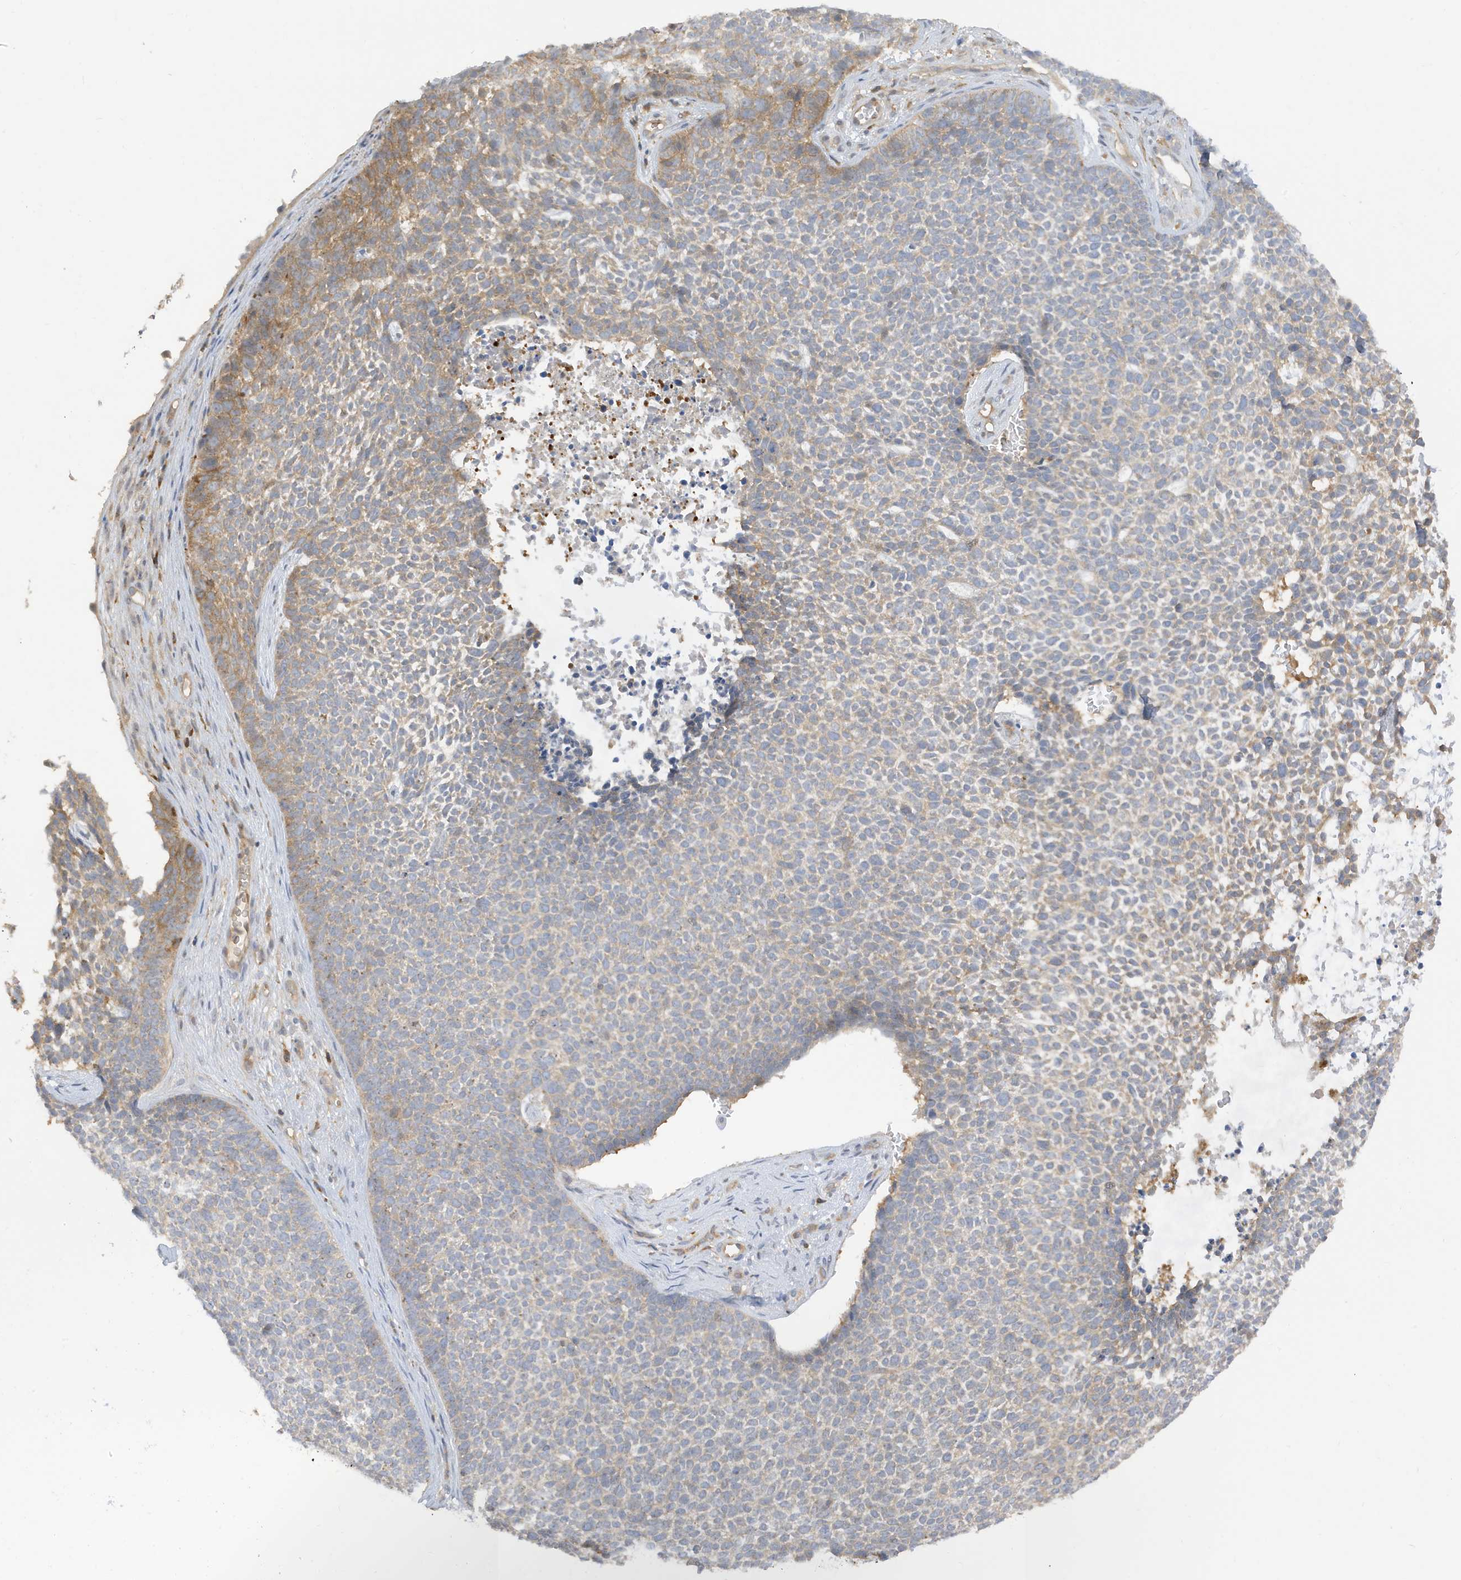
{"staining": {"intensity": "moderate", "quantity": "<25%", "location": "cytoplasmic/membranous"}, "tissue": "skin cancer", "cell_type": "Tumor cells", "image_type": "cancer", "snomed": [{"axis": "morphology", "description": "Basal cell carcinoma"}, {"axis": "topography", "description": "Skin"}], "caption": "The immunohistochemical stain shows moderate cytoplasmic/membranous expression in tumor cells of skin cancer tissue. (Stains: DAB in brown, nuclei in blue, Microscopy: brightfield microscopy at high magnification).", "gene": "PHACTR2", "patient": {"sex": "female", "age": 84}}